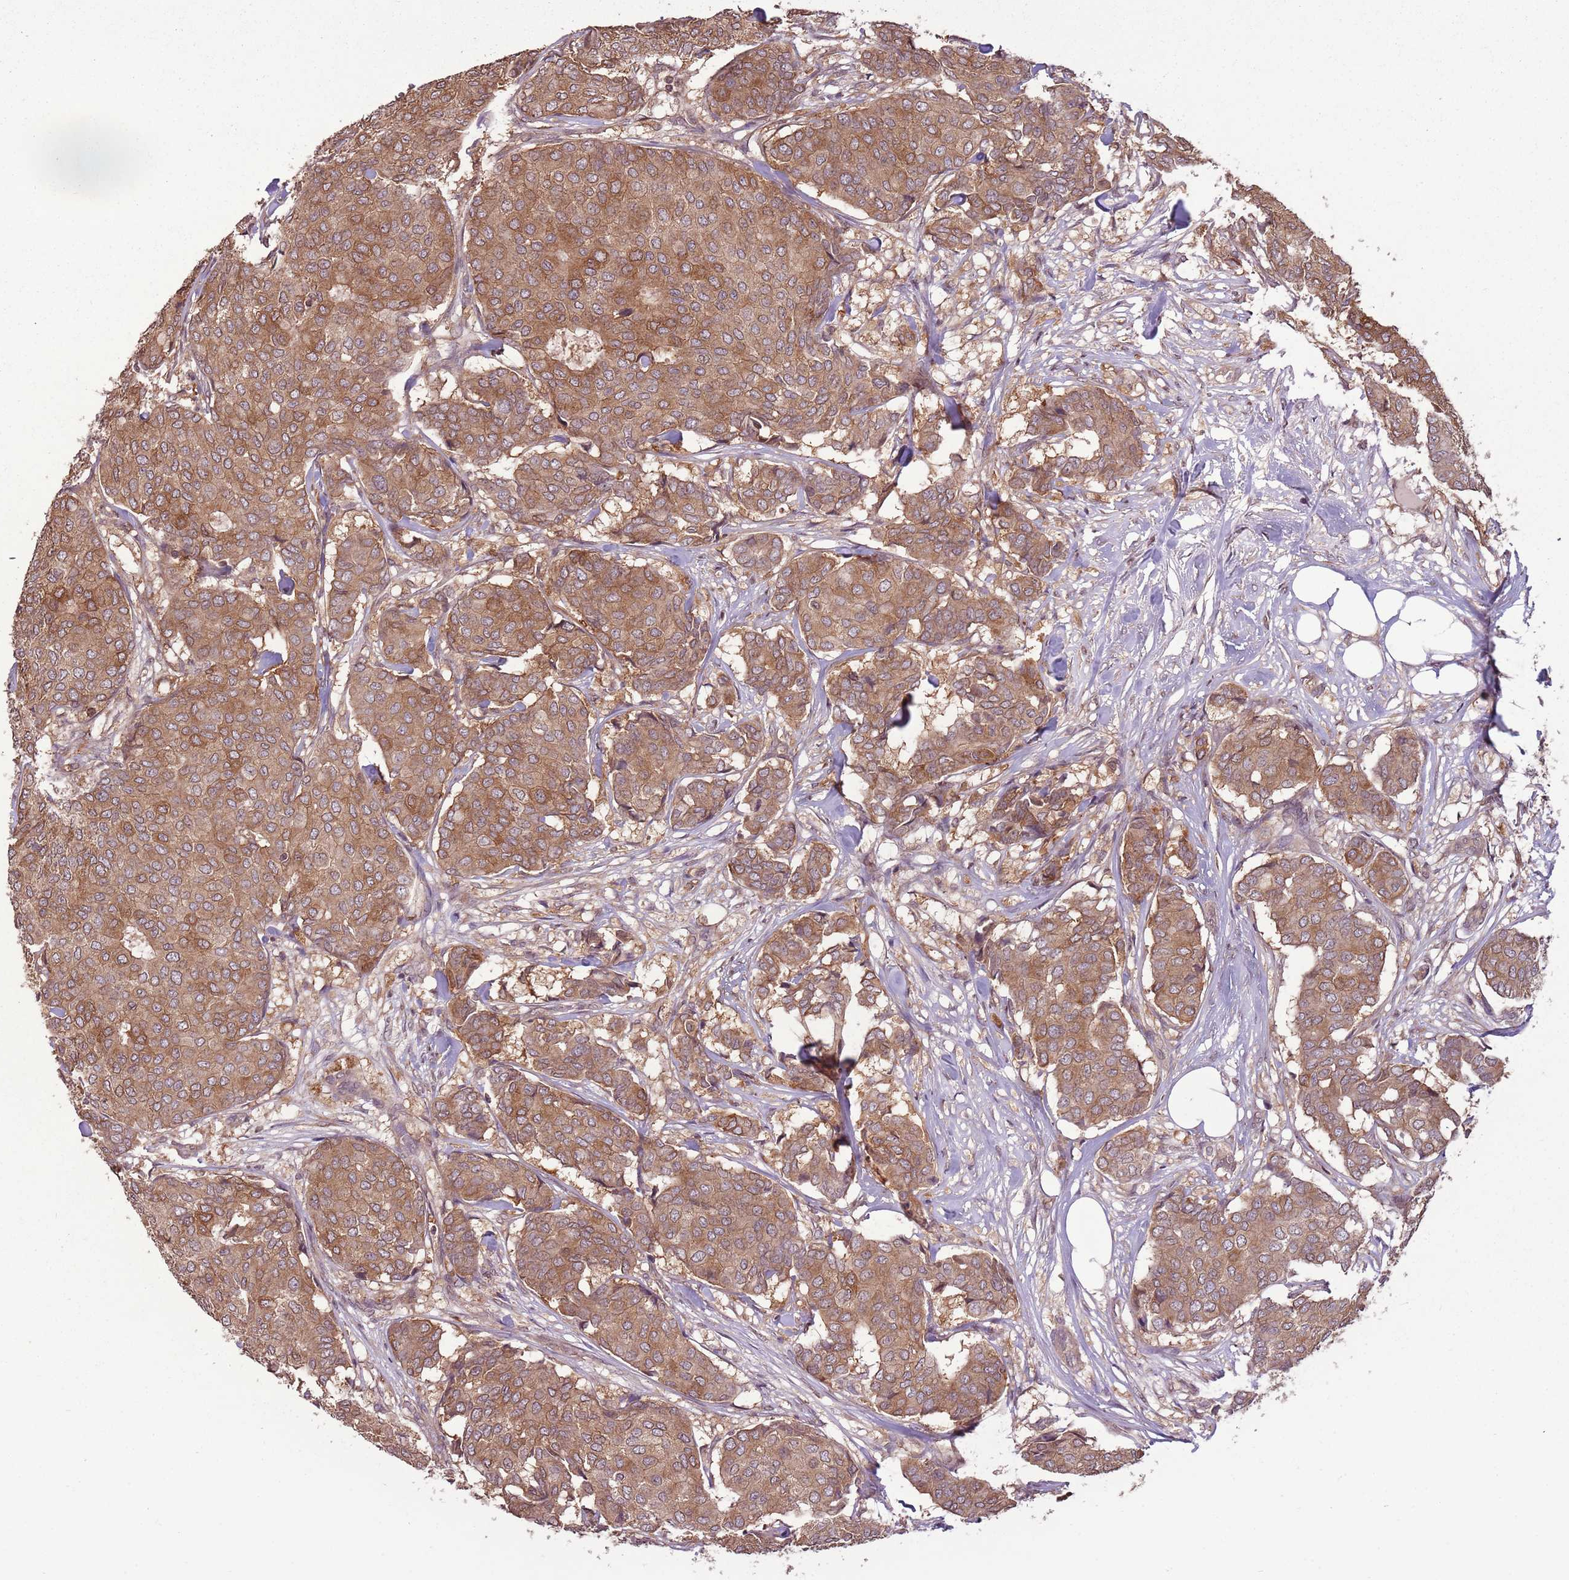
{"staining": {"intensity": "moderate", "quantity": ">75%", "location": "cytoplasmic/membranous"}, "tissue": "breast cancer", "cell_type": "Tumor cells", "image_type": "cancer", "snomed": [{"axis": "morphology", "description": "Duct carcinoma"}, {"axis": "topography", "description": "Breast"}], "caption": "Immunohistochemical staining of breast intraductal carcinoma displays medium levels of moderate cytoplasmic/membranous protein expression in approximately >75% of tumor cells.", "gene": "CAPN9", "patient": {"sex": "female", "age": 75}}